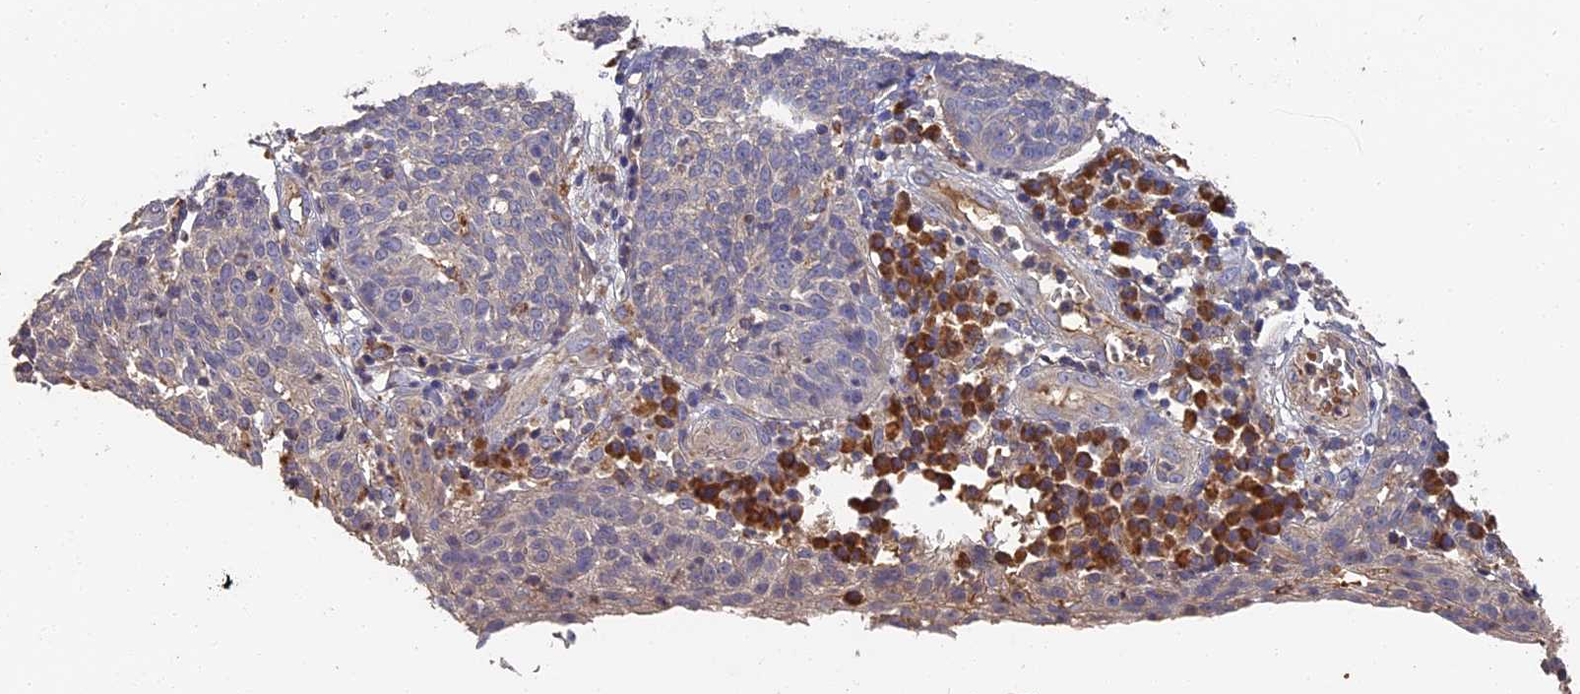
{"staining": {"intensity": "negative", "quantity": "none", "location": "none"}, "tissue": "cervical cancer", "cell_type": "Tumor cells", "image_type": "cancer", "snomed": [{"axis": "morphology", "description": "Squamous cell carcinoma, NOS"}, {"axis": "topography", "description": "Cervix"}], "caption": "IHC of human squamous cell carcinoma (cervical) exhibits no positivity in tumor cells.", "gene": "DHRS11", "patient": {"sex": "female", "age": 34}}